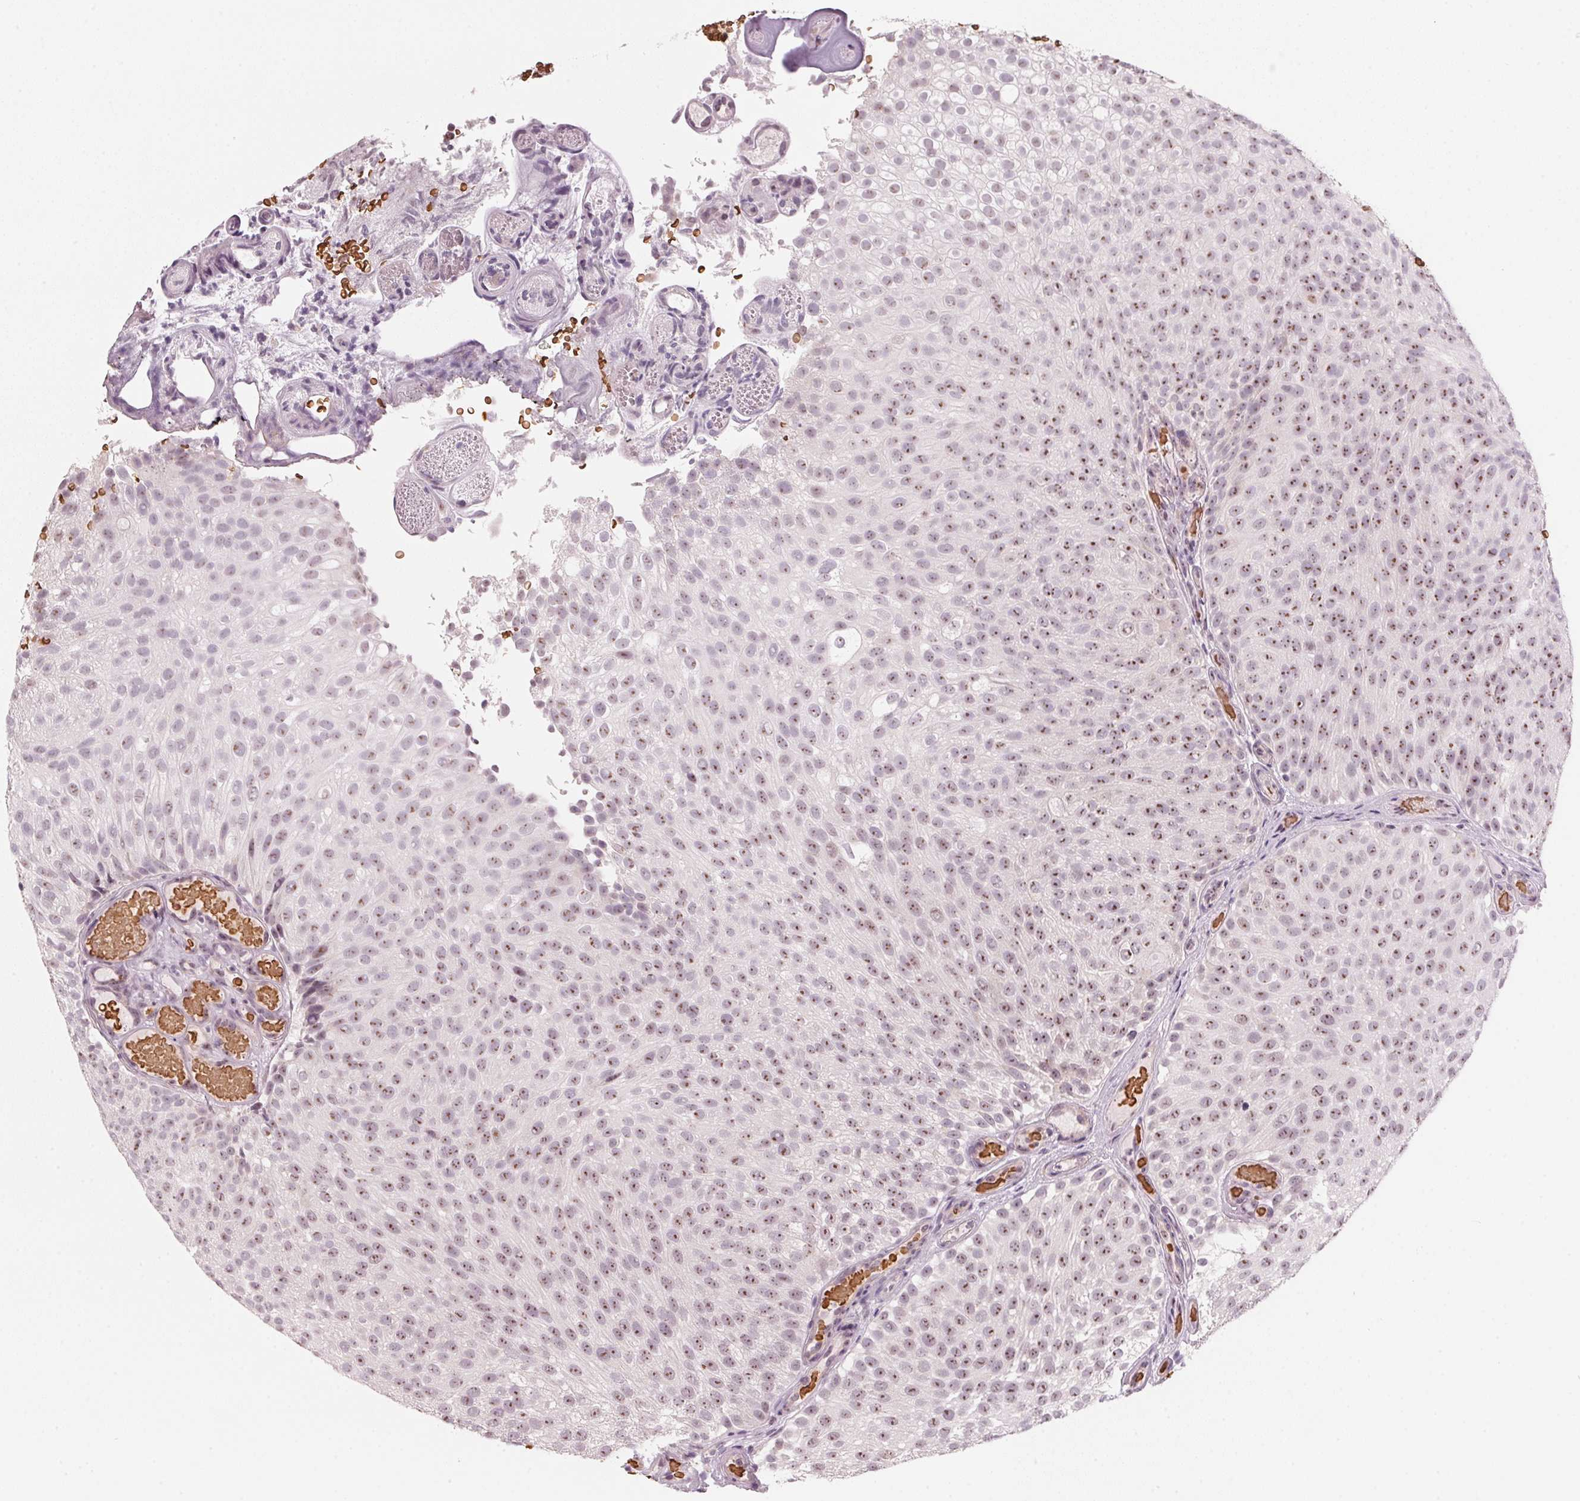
{"staining": {"intensity": "moderate", "quantity": ">75%", "location": "nuclear"}, "tissue": "urothelial cancer", "cell_type": "Tumor cells", "image_type": "cancer", "snomed": [{"axis": "morphology", "description": "Urothelial carcinoma, Low grade"}, {"axis": "topography", "description": "Urinary bladder"}], "caption": "Immunohistochemical staining of urothelial cancer exhibits moderate nuclear protein positivity in approximately >75% of tumor cells.", "gene": "DNTTIP2", "patient": {"sex": "male", "age": 78}}